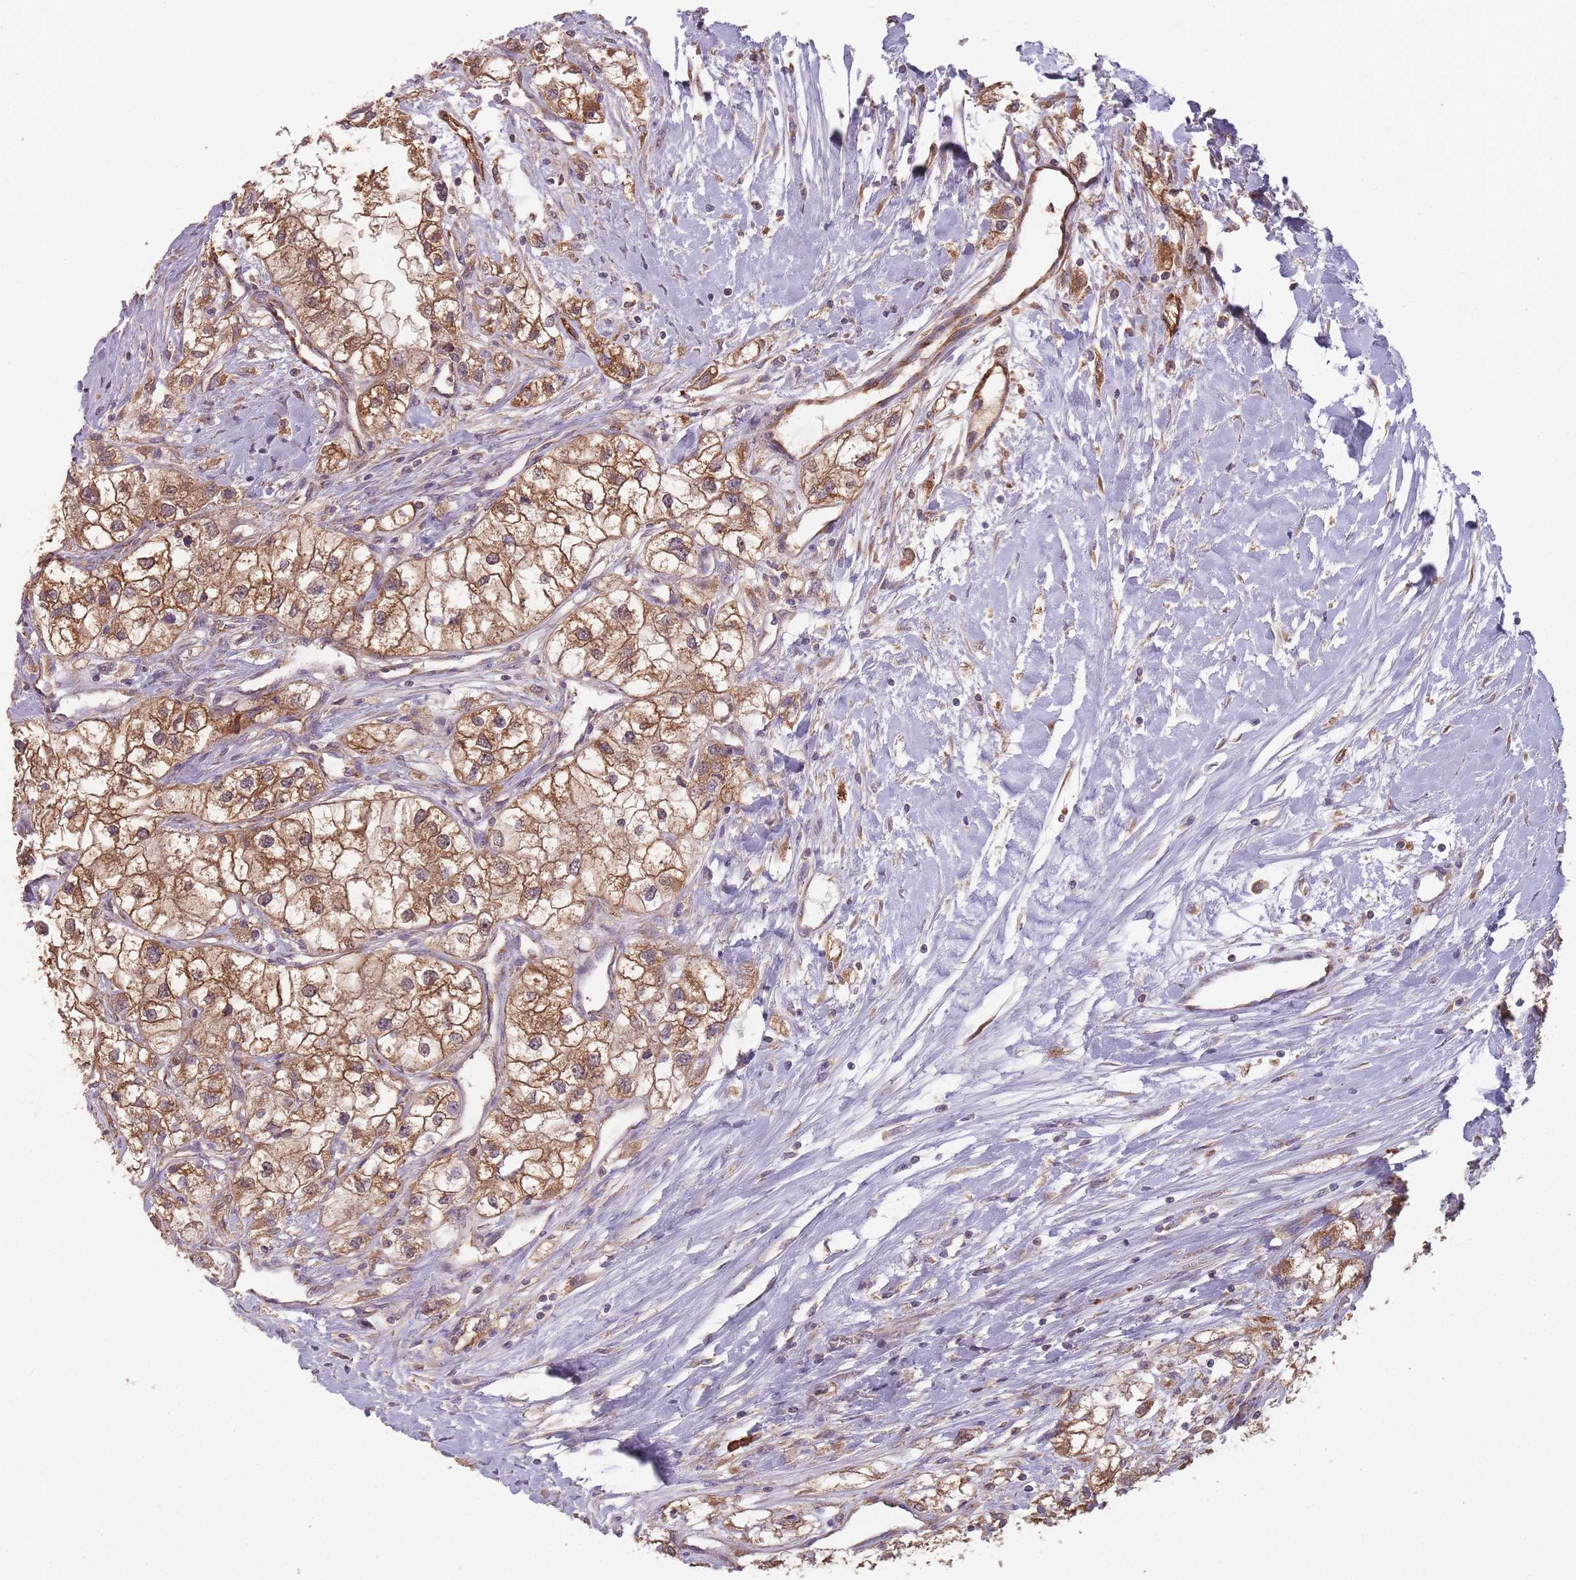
{"staining": {"intensity": "moderate", "quantity": ">75%", "location": "cytoplasmic/membranous"}, "tissue": "renal cancer", "cell_type": "Tumor cells", "image_type": "cancer", "snomed": [{"axis": "morphology", "description": "Adenocarcinoma, NOS"}, {"axis": "topography", "description": "Kidney"}], "caption": "This is a histology image of IHC staining of renal cancer, which shows moderate expression in the cytoplasmic/membranous of tumor cells.", "gene": "SANBR", "patient": {"sex": "male", "age": 59}}